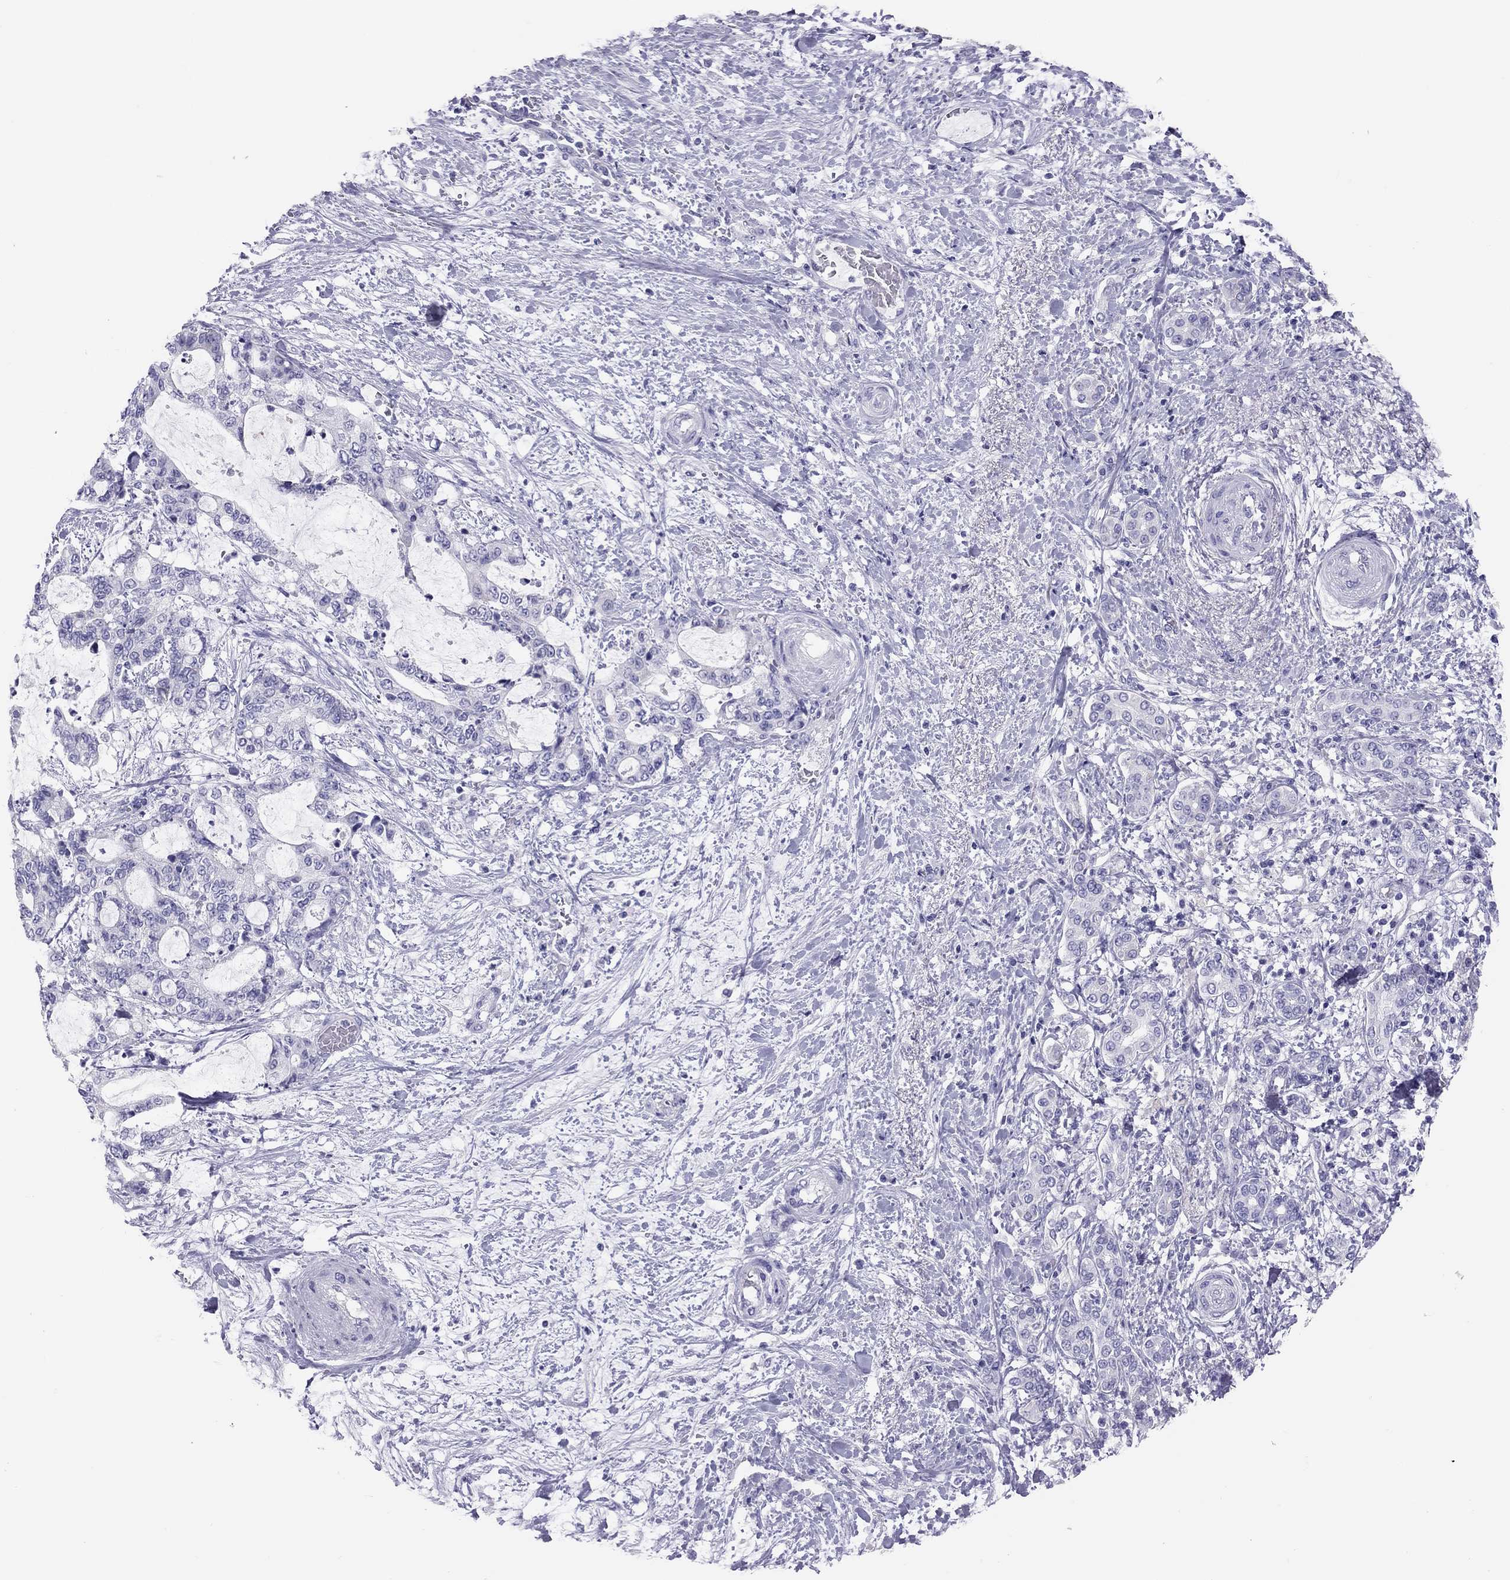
{"staining": {"intensity": "negative", "quantity": "none", "location": "none"}, "tissue": "liver cancer", "cell_type": "Tumor cells", "image_type": "cancer", "snomed": [{"axis": "morphology", "description": "Normal tissue, NOS"}, {"axis": "morphology", "description": "Cholangiocarcinoma"}, {"axis": "topography", "description": "Liver"}, {"axis": "topography", "description": "Peripheral nerve tissue"}], "caption": "DAB immunohistochemical staining of liver cholangiocarcinoma shows no significant staining in tumor cells.", "gene": "PSMB11", "patient": {"sex": "female", "age": 73}}